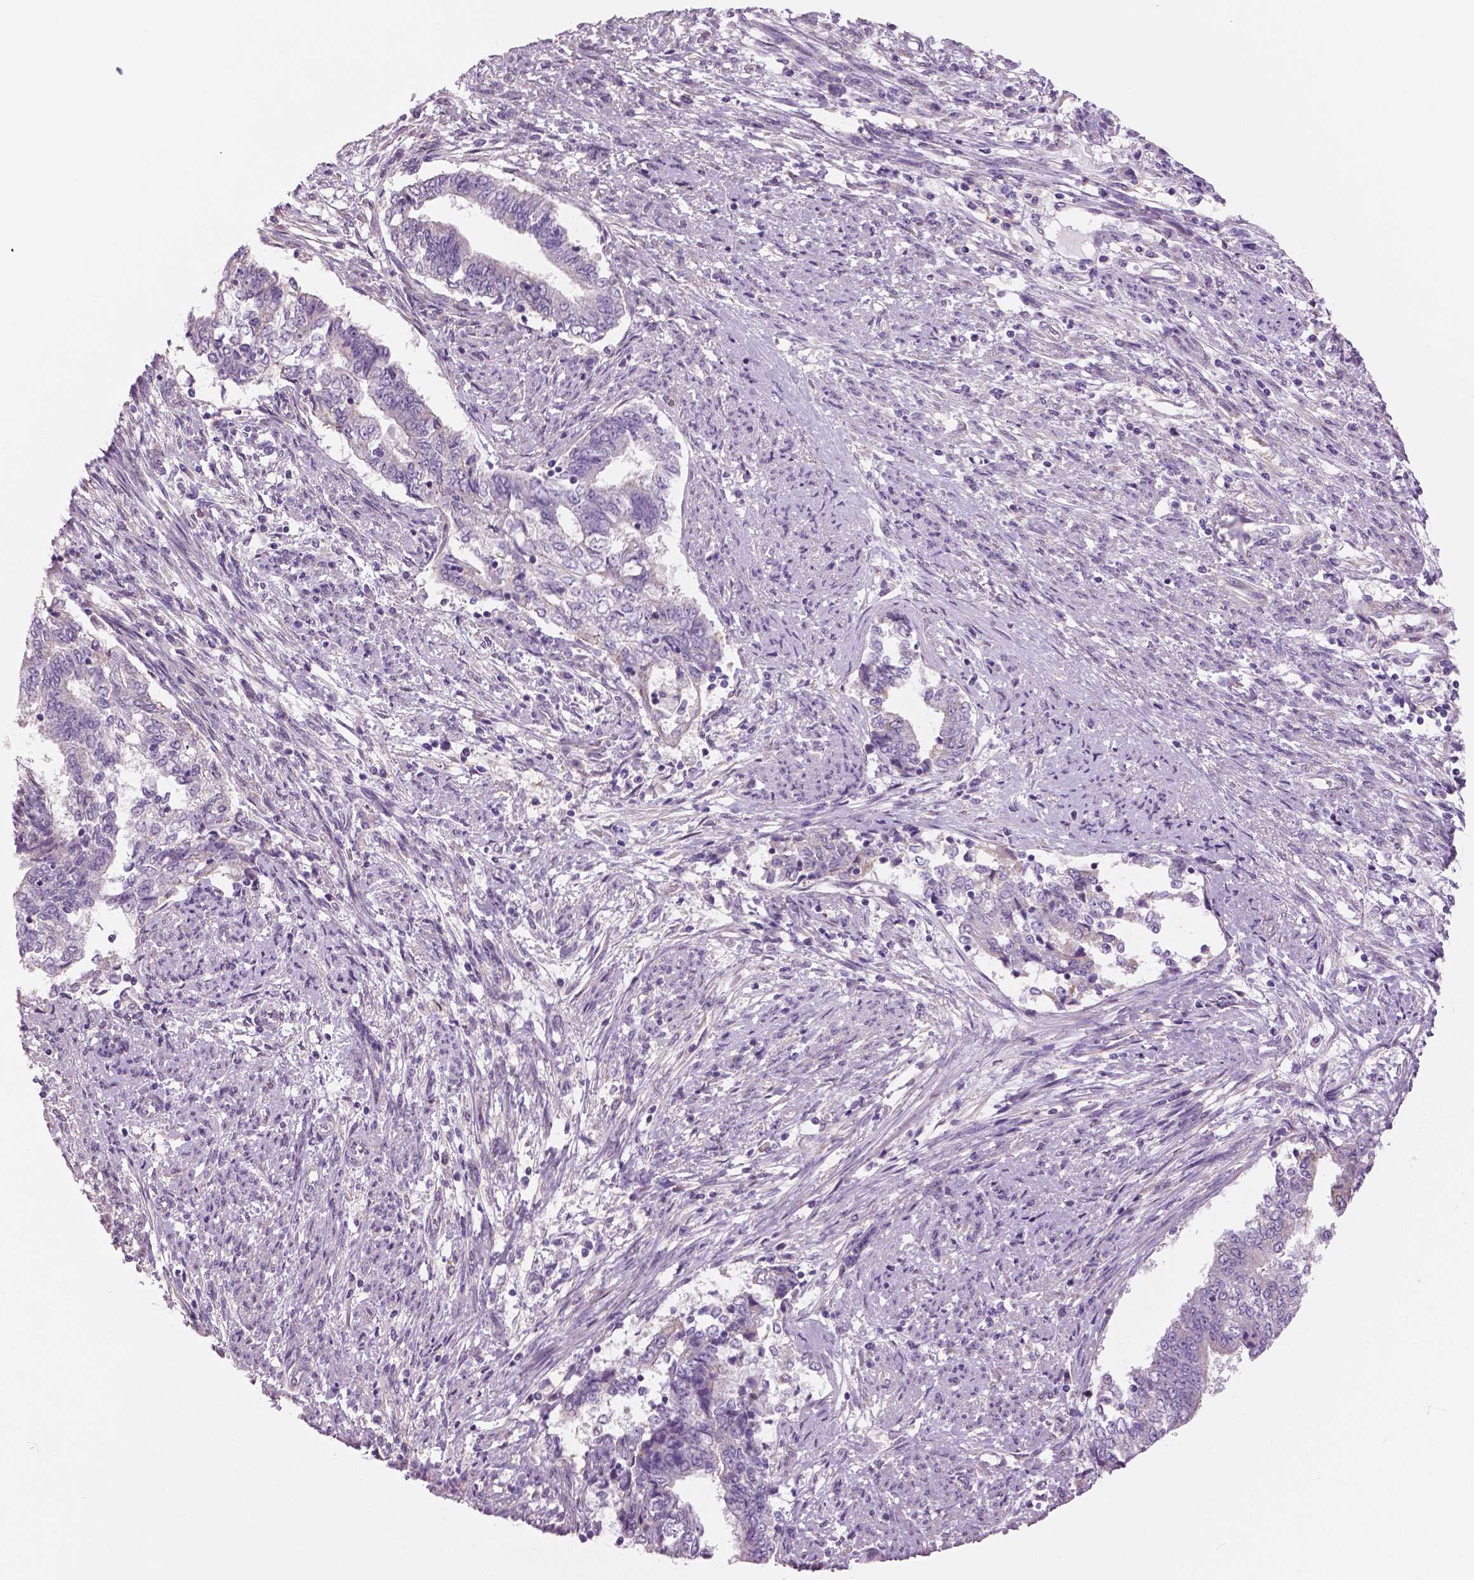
{"staining": {"intensity": "negative", "quantity": "none", "location": "none"}, "tissue": "endometrial cancer", "cell_type": "Tumor cells", "image_type": "cancer", "snomed": [{"axis": "morphology", "description": "Adenocarcinoma, NOS"}, {"axis": "topography", "description": "Endometrium"}], "caption": "This micrograph is of endometrial cancer (adenocarcinoma) stained with immunohistochemistry to label a protein in brown with the nuclei are counter-stained blue. There is no expression in tumor cells.", "gene": "SERPINI1", "patient": {"sex": "female", "age": 65}}